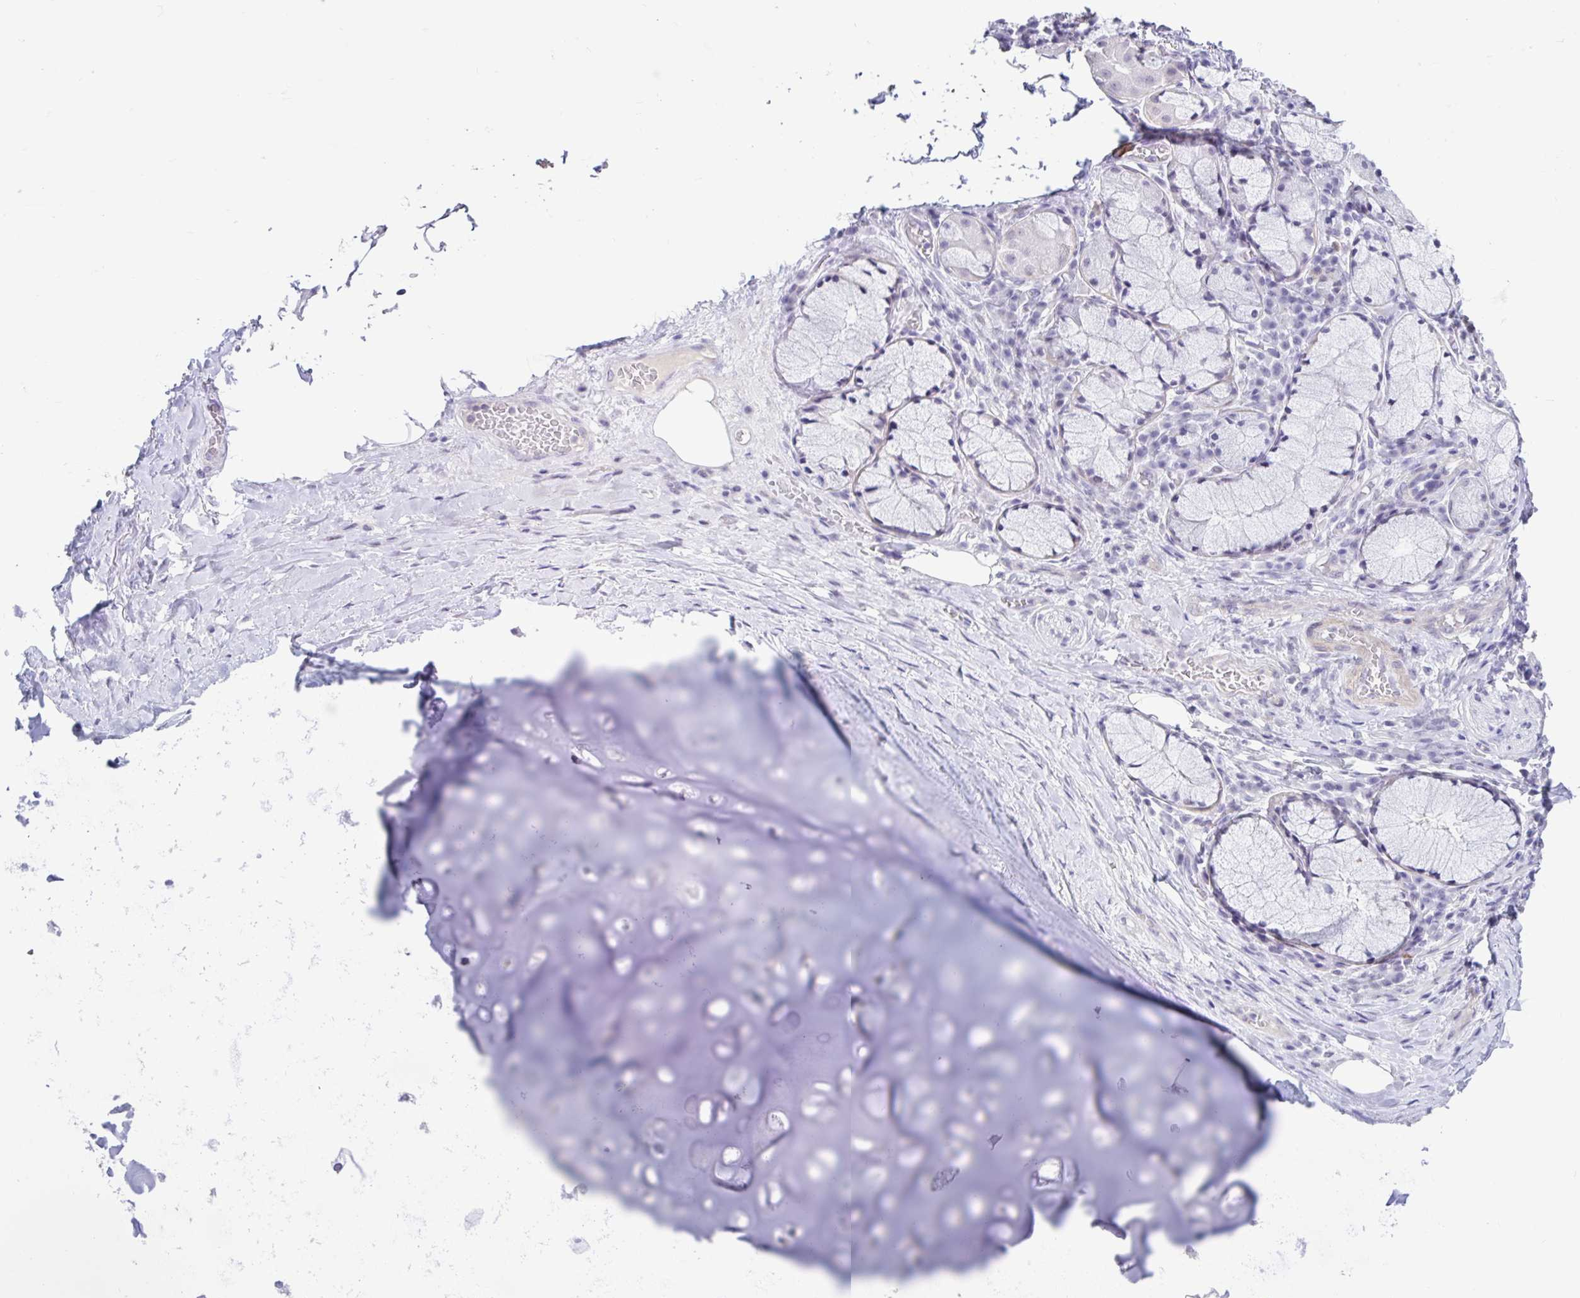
{"staining": {"intensity": "negative", "quantity": "none", "location": "none"}, "tissue": "adipose tissue", "cell_type": "Adipocytes", "image_type": "normal", "snomed": [{"axis": "morphology", "description": "Normal tissue, NOS"}, {"axis": "topography", "description": "Cartilage tissue"}, {"axis": "topography", "description": "Bronchus"}], "caption": "A histopathology image of human adipose tissue is negative for staining in adipocytes.", "gene": "DCAF17", "patient": {"sex": "male", "age": 56}}